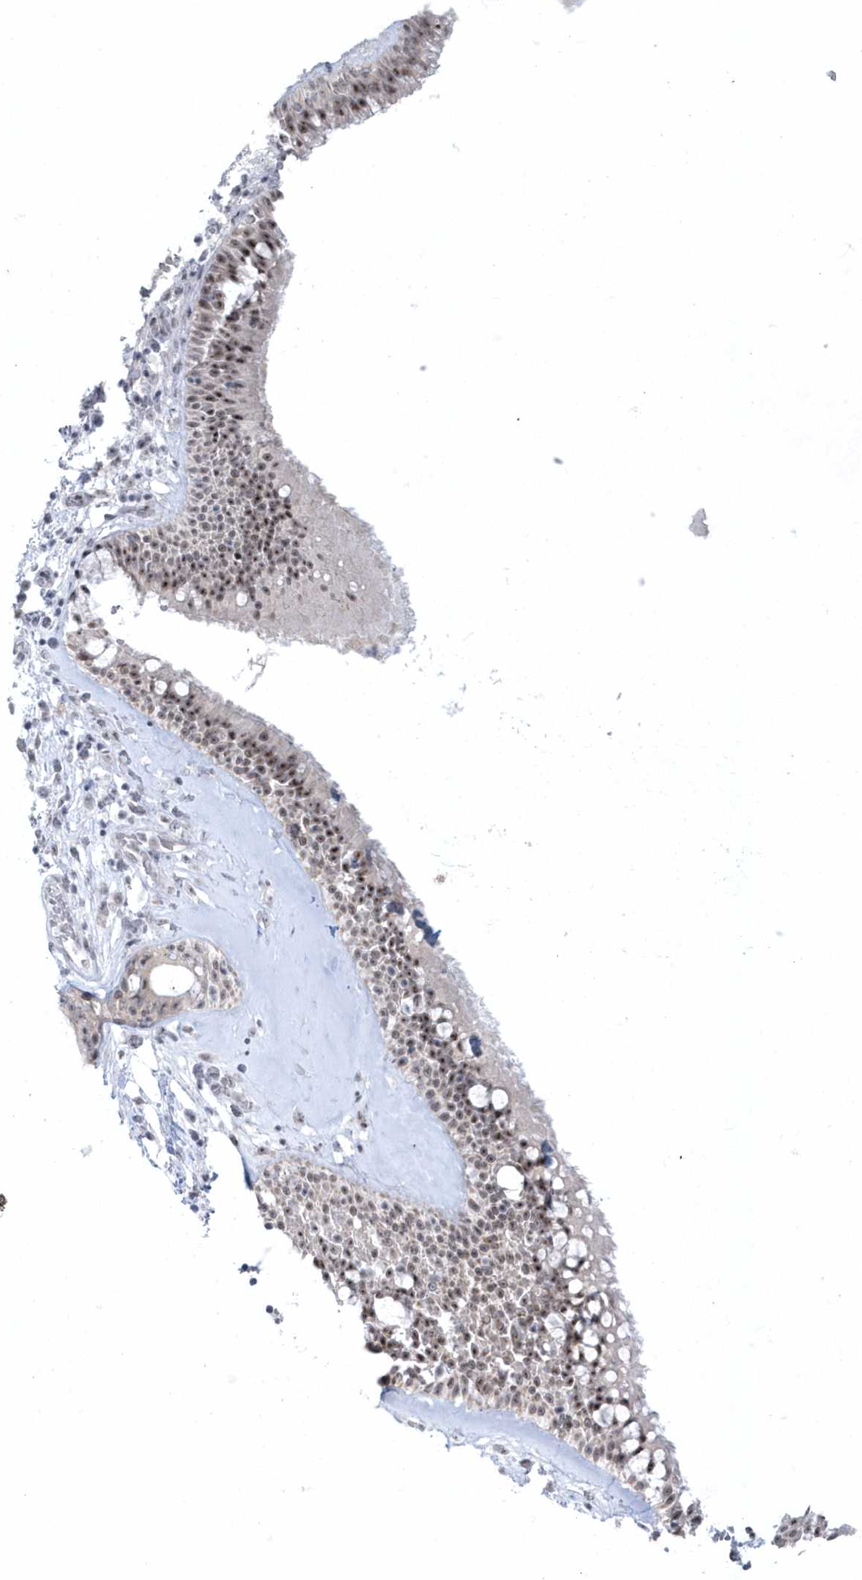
{"staining": {"intensity": "moderate", "quantity": ">75%", "location": "nuclear"}, "tissue": "nasopharynx", "cell_type": "Respiratory epithelial cells", "image_type": "normal", "snomed": [{"axis": "morphology", "description": "Normal tissue, NOS"}, {"axis": "morphology", "description": "Inflammation, NOS"}, {"axis": "topography", "description": "Nasopharynx"}], "caption": "This photomicrograph shows immunohistochemistry (IHC) staining of normal nasopharynx, with medium moderate nuclear positivity in about >75% of respiratory epithelial cells.", "gene": "KDM6B", "patient": {"sex": "male", "age": 70}}